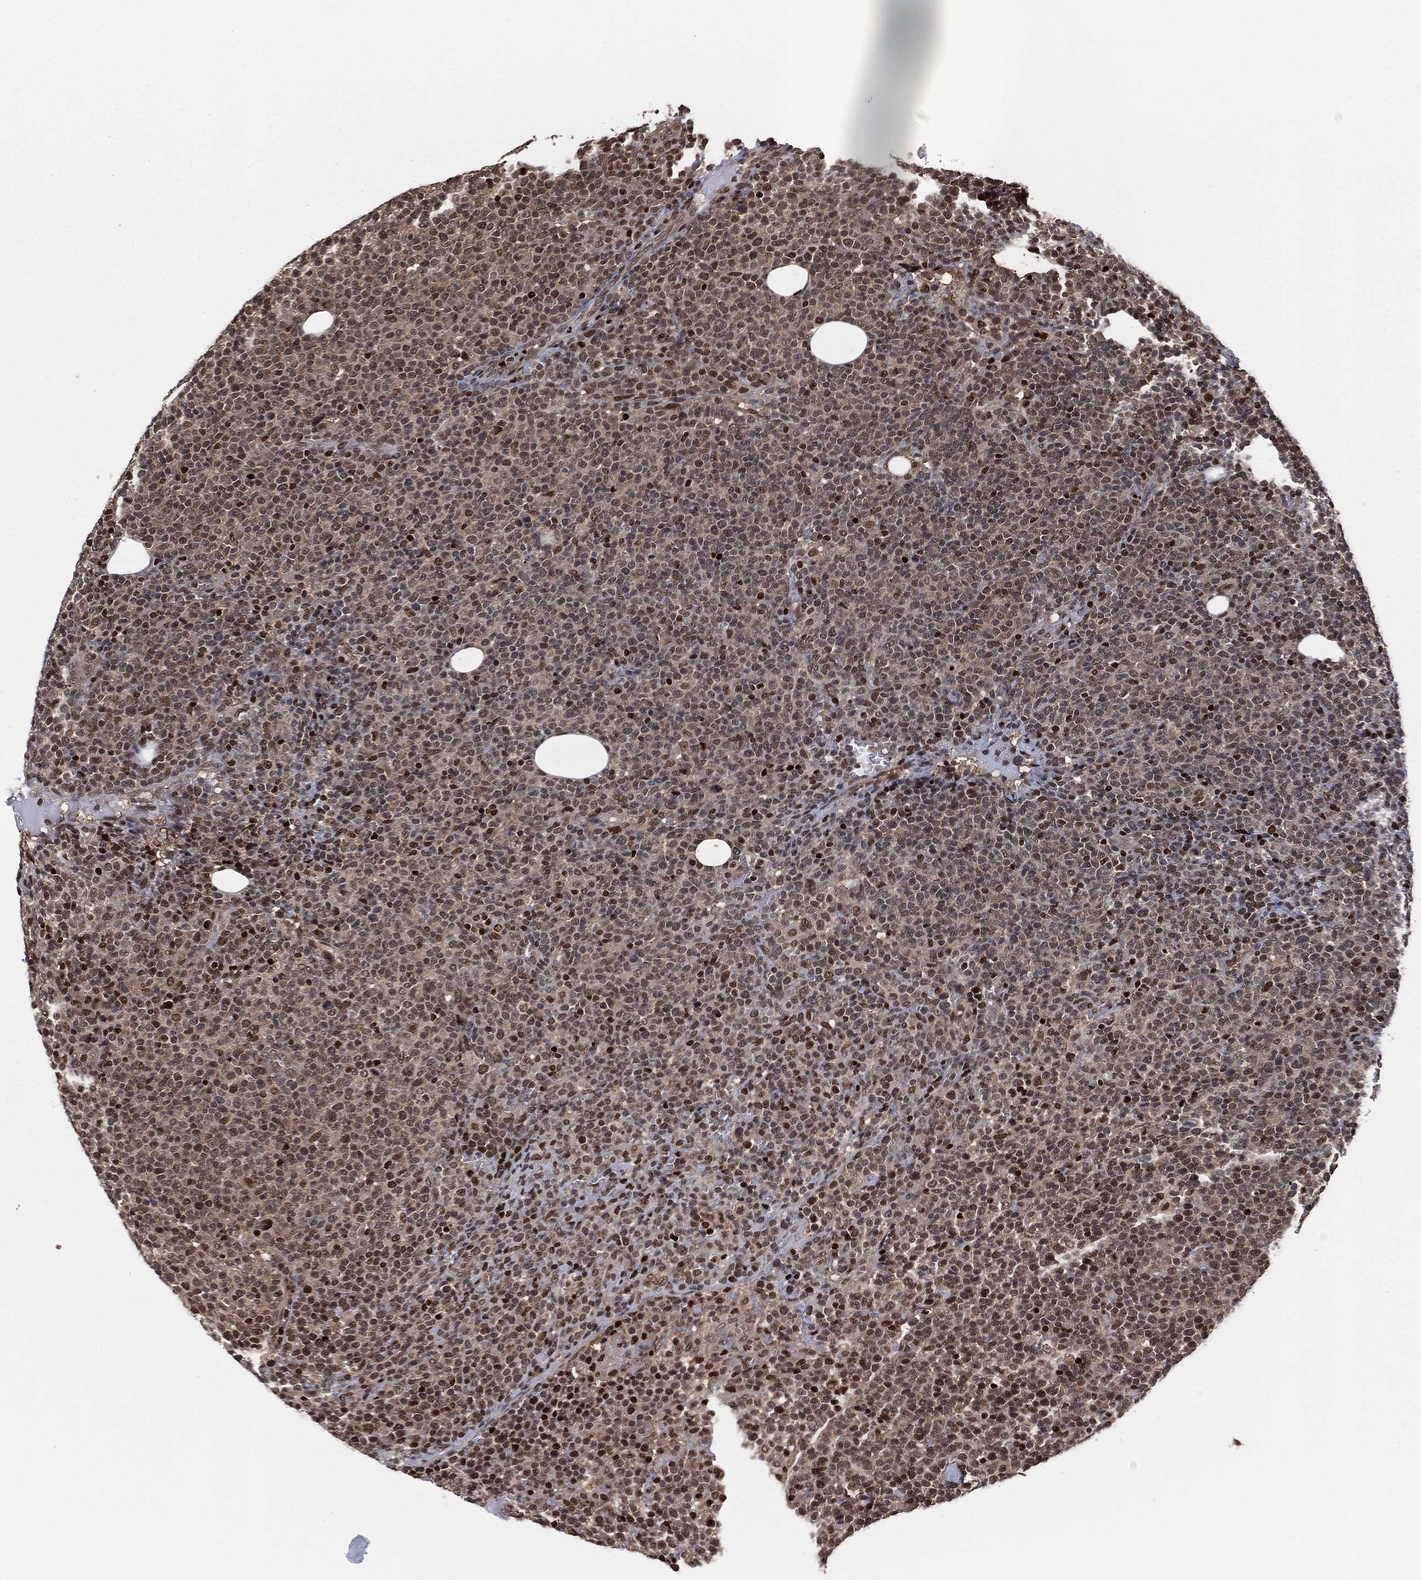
{"staining": {"intensity": "strong", "quantity": ">75%", "location": "cytoplasmic/membranous,nuclear"}, "tissue": "lymphoma", "cell_type": "Tumor cells", "image_type": "cancer", "snomed": [{"axis": "morphology", "description": "Malignant lymphoma, non-Hodgkin's type, High grade"}, {"axis": "topography", "description": "Lymph node"}], "caption": "Human lymphoma stained for a protein (brown) exhibits strong cytoplasmic/membranous and nuclear positive positivity in about >75% of tumor cells.", "gene": "PSMA1", "patient": {"sex": "male", "age": 61}}